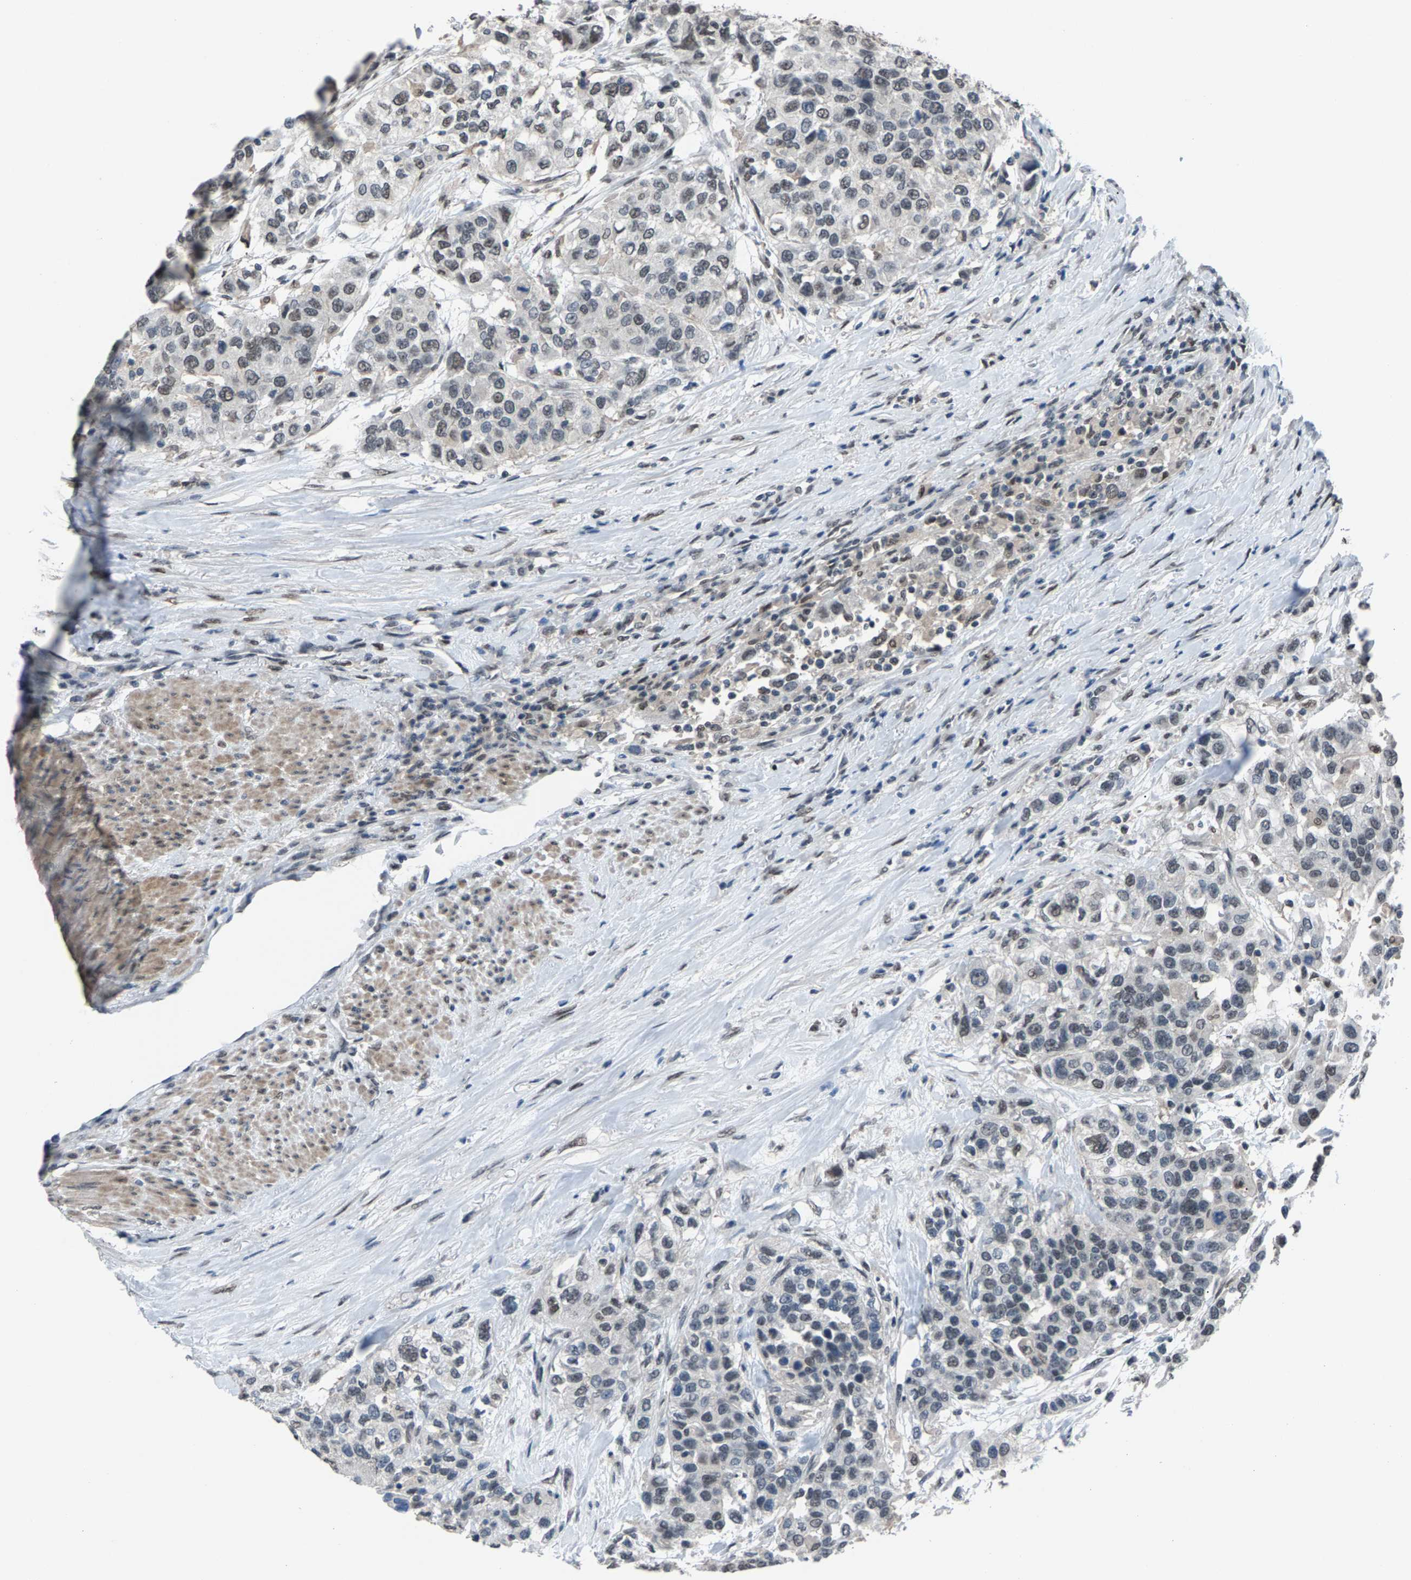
{"staining": {"intensity": "weak", "quantity": "<25%", "location": "nuclear"}, "tissue": "urothelial cancer", "cell_type": "Tumor cells", "image_type": "cancer", "snomed": [{"axis": "morphology", "description": "Urothelial carcinoma, High grade"}, {"axis": "topography", "description": "Urinary bladder"}], "caption": "Image shows no significant protein positivity in tumor cells of urothelial carcinoma (high-grade).", "gene": "ZNF276", "patient": {"sex": "female", "age": 80}}